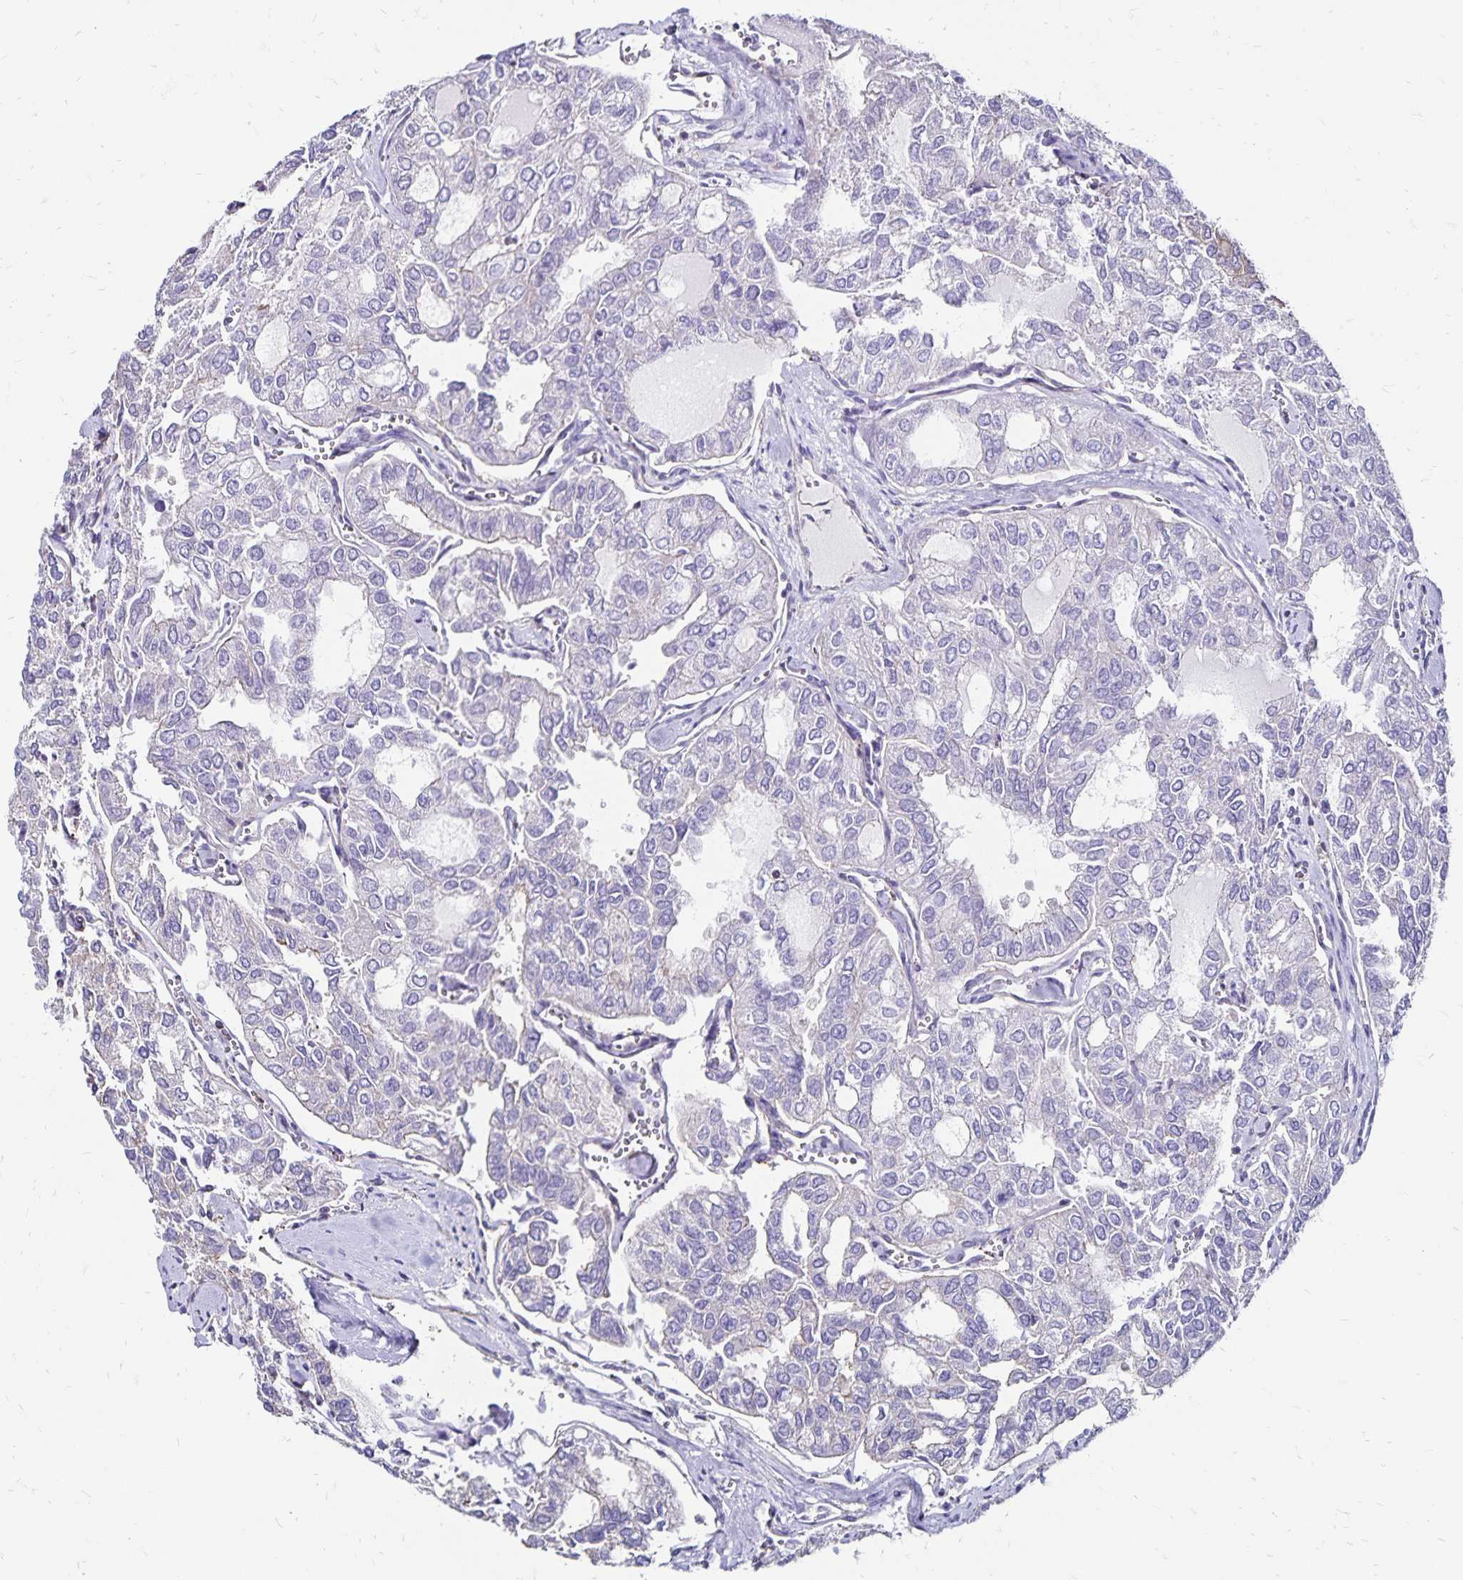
{"staining": {"intensity": "negative", "quantity": "none", "location": "none"}, "tissue": "thyroid cancer", "cell_type": "Tumor cells", "image_type": "cancer", "snomed": [{"axis": "morphology", "description": "Follicular adenoma carcinoma, NOS"}, {"axis": "topography", "description": "Thyroid gland"}], "caption": "High power microscopy image of an immunohistochemistry histopathology image of follicular adenoma carcinoma (thyroid), revealing no significant staining in tumor cells.", "gene": "RPRML", "patient": {"sex": "male", "age": 75}}